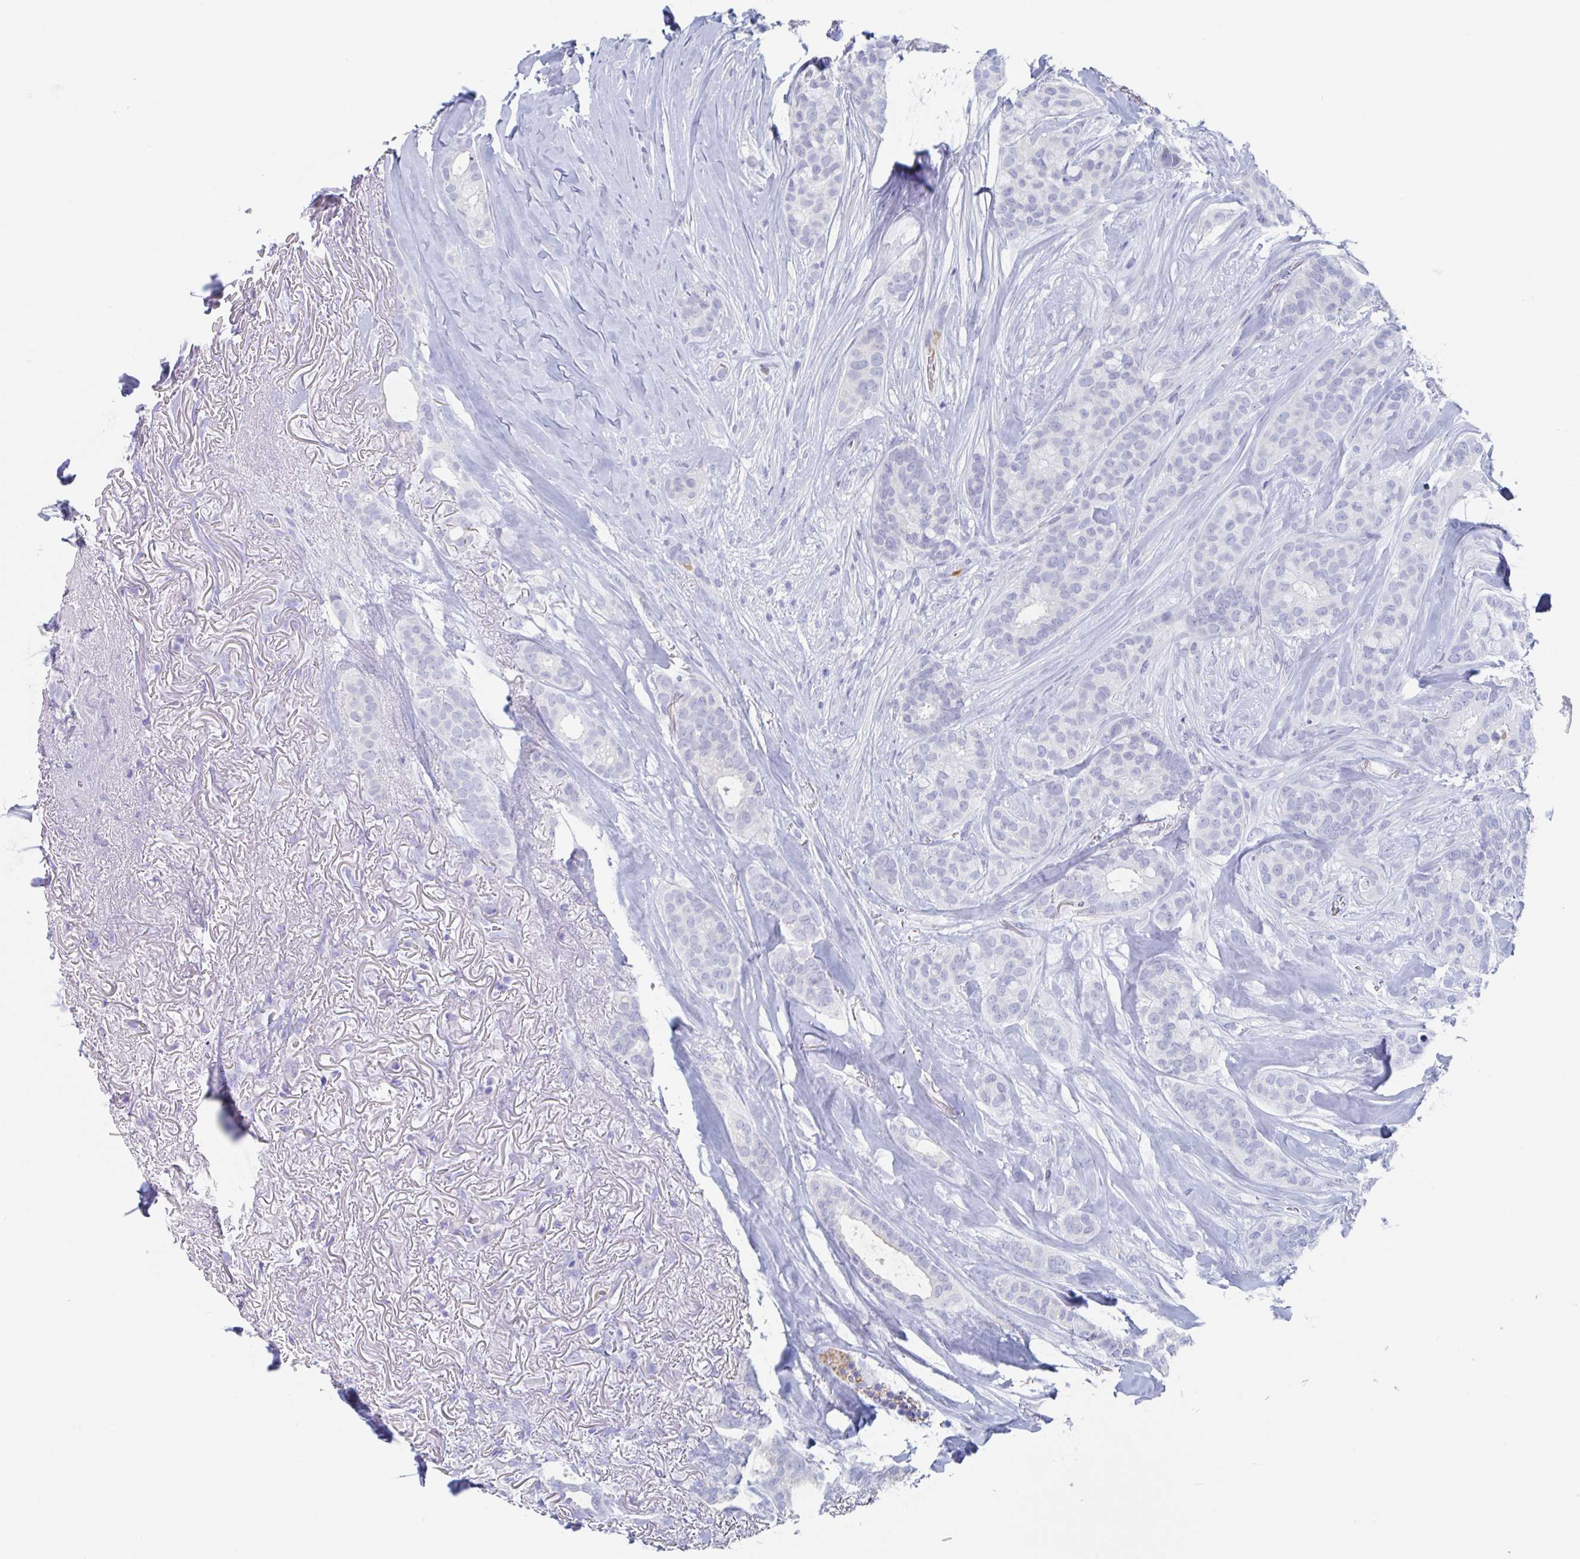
{"staining": {"intensity": "negative", "quantity": "none", "location": "none"}, "tissue": "breast cancer", "cell_type": "Tumor cells", "image_type": "cancer", "snomed": [{"axis": "morphology", "description": "Duct carcinoma"}, {"axis": "topography", "description": "Breast"}], "caption": "This is an immunohistochemistry photomicrograph of breast infiltrating ductal carcinoma. There is no positivity in tumor cells.", "gene": "NT5C3B", "patient": {"sex": "female", "age": 84}}